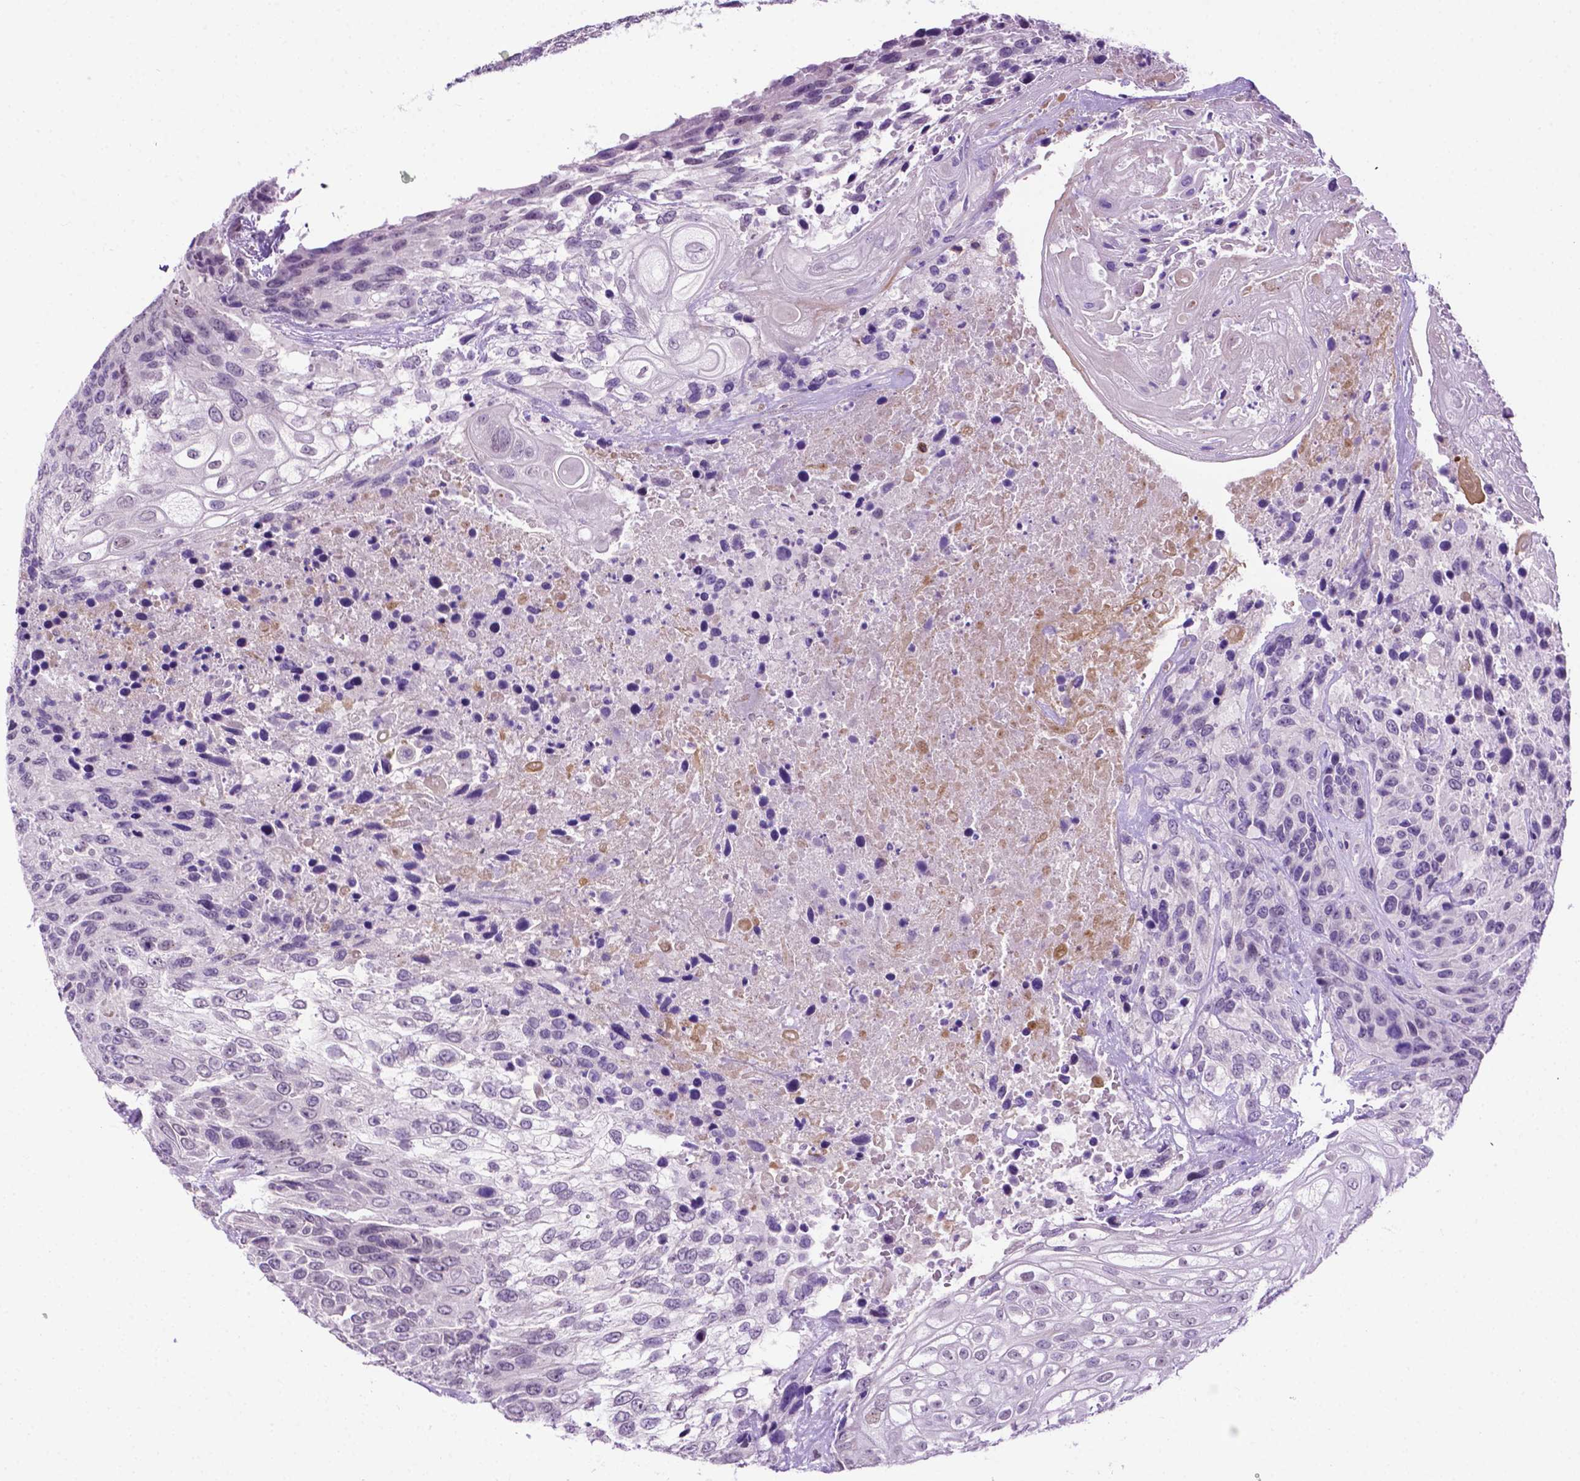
{"staining": {"intensity": "negative", "quantity": "none", "location": "none"}, "tissue": "urothelial cancer", "cell_type": "Tumor cells", "image_type": "cancer", "snomed": [{"axis": "morphology", "description": "Urothelial carcinoma, High grade"}, {"axis": "topography", "description": "Urinary bladder"}], "caption": "DAB (3,3'-diaminobenzidine) immunohistochemical staining of high-grade urothelial carcinoma reveals no significant staining in tumor cells.", "gene": "MMP27", "patient": {"sex": "female", "age": 70}}